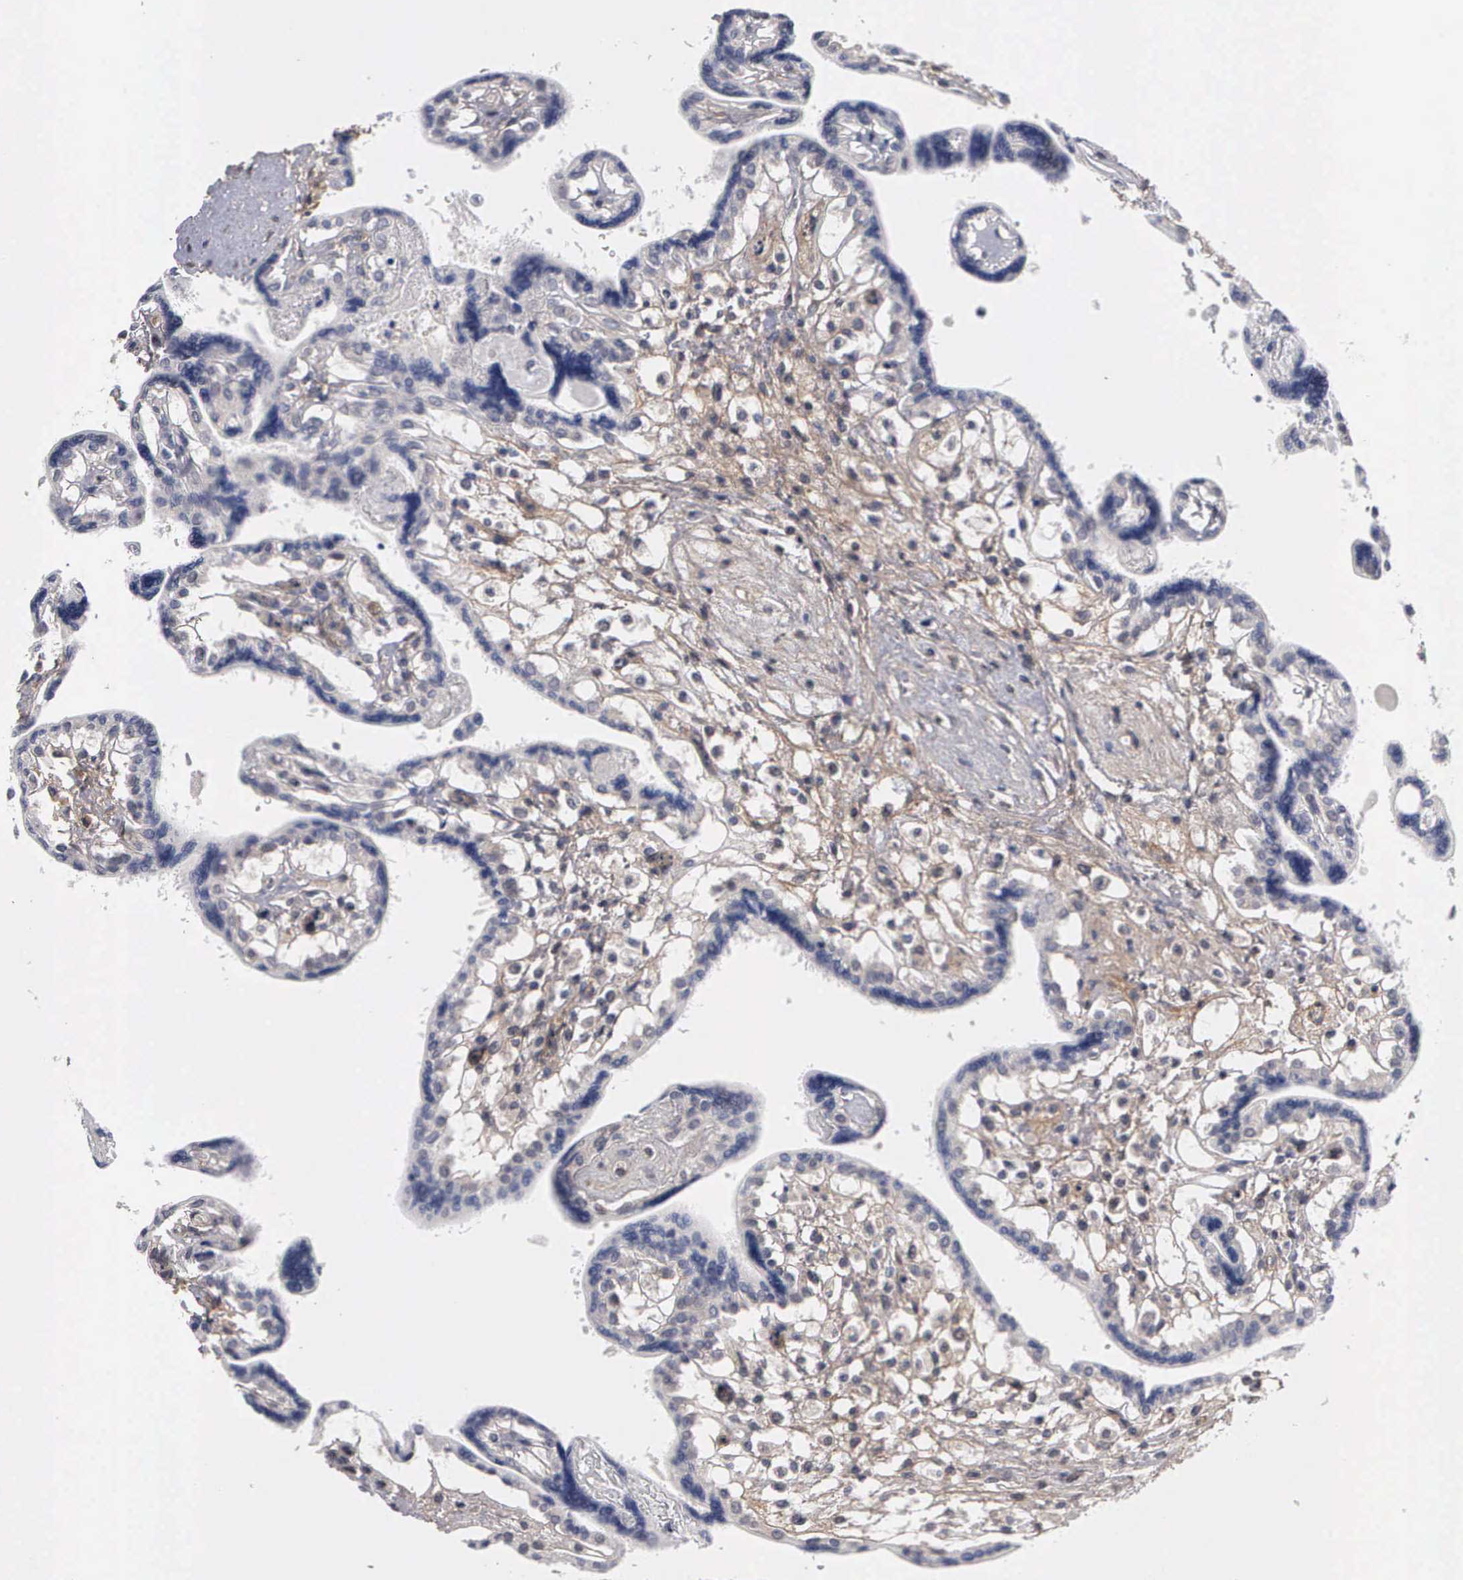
{"staining": {"intensity": "moderate", "quantity": "25%-75%", "location": "nuclear"}, "tissue": "placenta", "cell_type": "Decidual cells", "image_type": "normal", "snomed": [{"axis": "morphology", "description": "Normal tissue, NOS"}, {"axis": "topography", "description": "Placenta"}], "caption": "A brown stain labels moderate nuclear positivity of a protein in decidual cells of benign human placenta. (DAB (3,3'-diaminobenzidine) IHC with brightfield microscopy, high magnification).", "gene": "ZBTB33", "patient": {"sex": "female", "age": 31}}